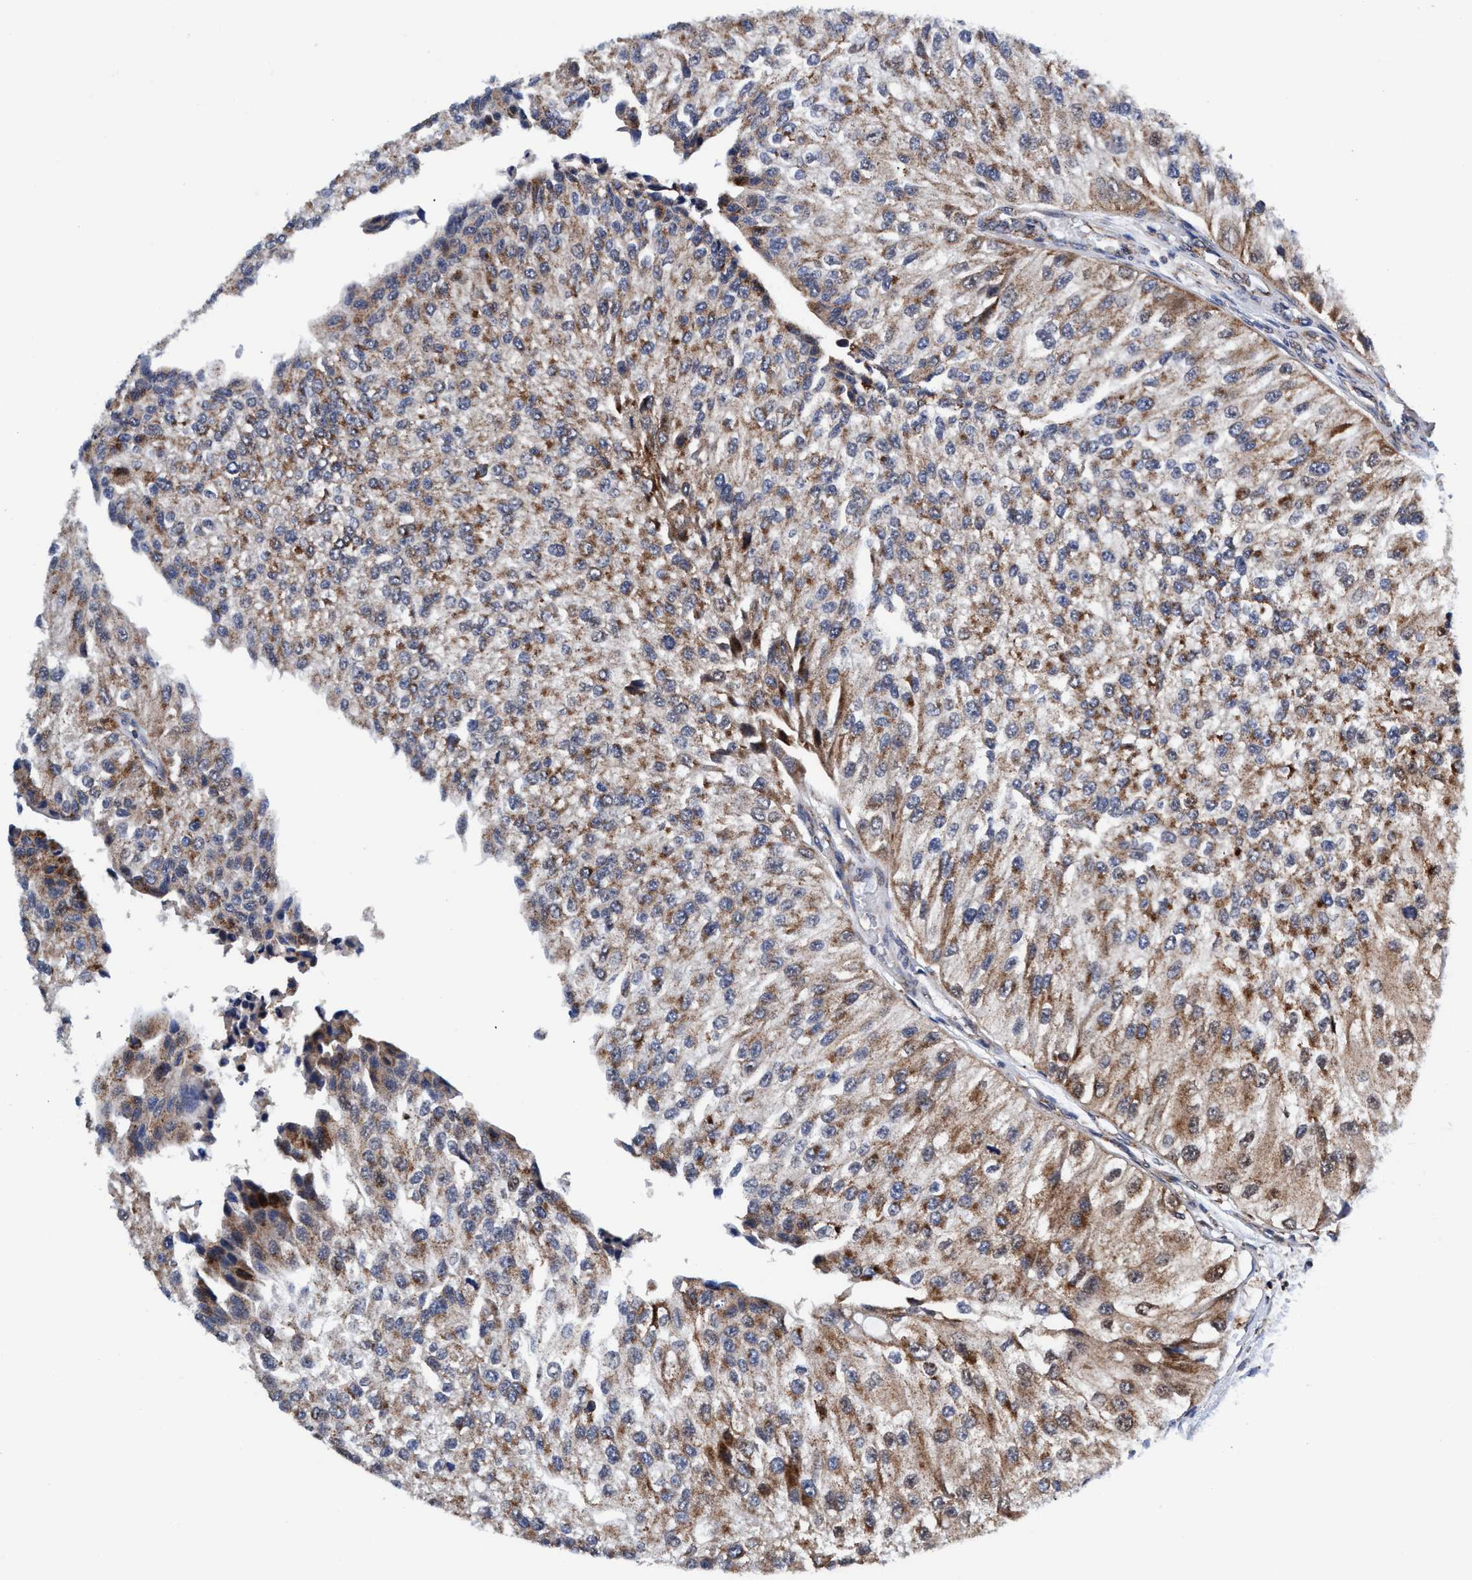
{"staining": {"intensity": "weak", "quantity": ">75%", "location": "cytoplasmic/membranous"}, "tissue": "urothelial cancer", "cell_type": "Tumor cells", "image_type": "cancer", "snomed": [{"axis": "morphology", "description": "Urothelial carcinoma, High grade"}, {"axis": "topography", "description": "Kidney"}, {"axis": "topography", "description": "Urinary bladder"}], "caption": "Human high-grade urothelial carcinoma stained for a protein (brown) shows weak cytoplasmic/membranous positive positivity in approximately >75% of tumor cells.", "gene": "AGAP2", "patient": {"sex": "male", "age": 77}}